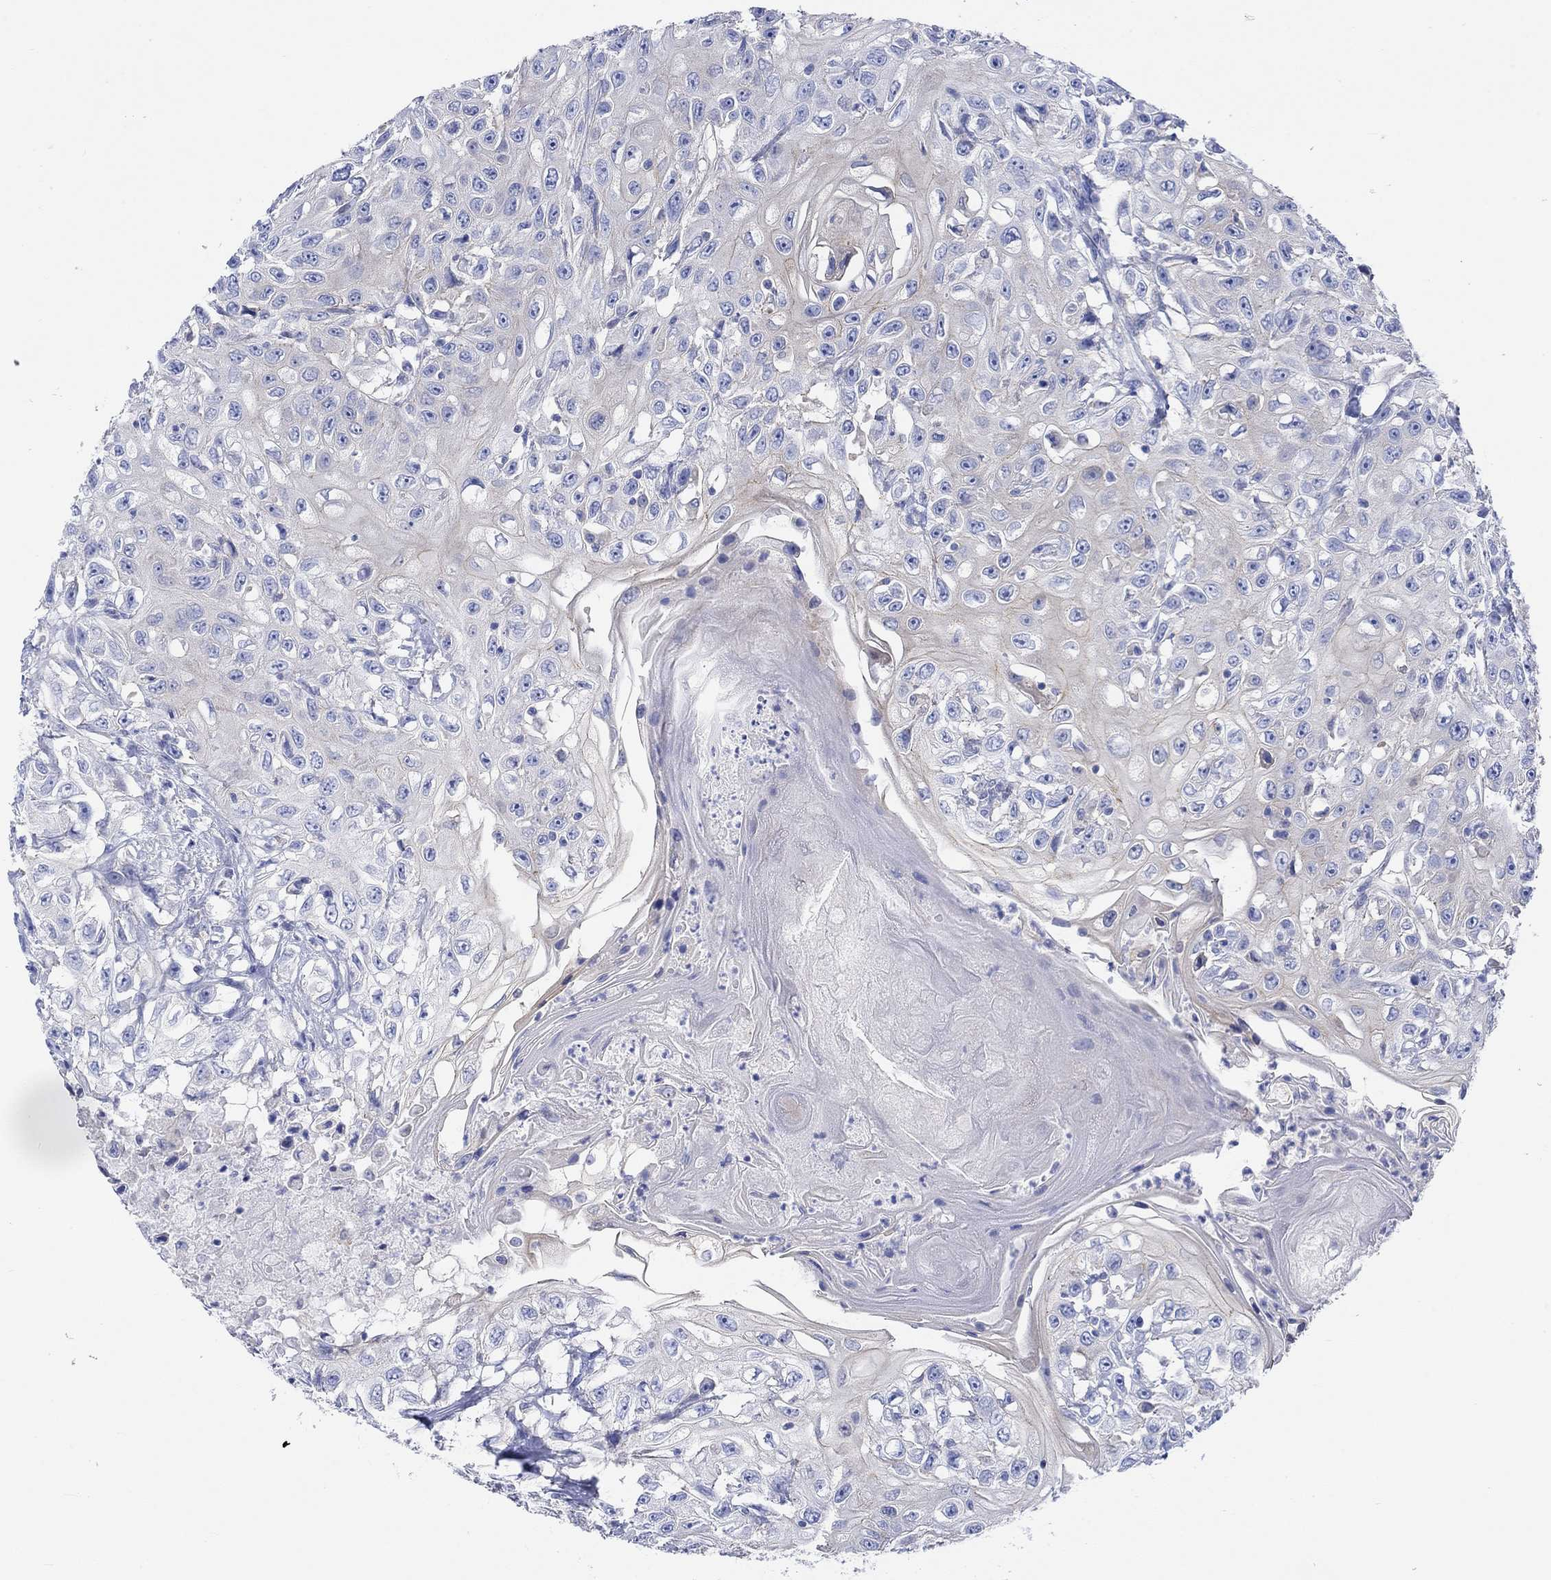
{"staining": {"intensity": "negative", "quantity": "none", "location": "none"}, "tissue": "urothelial cancer", "cell_type": "Tumor cells", "image_type": "cancer", "snomed": [{"axis": "morphology", "description": "Urothelial carcinoma, High grade"}, {"axis": "topography", "description": "Urinary bladder"}], "caption": "Immunohistochemistry image of urothelial cancer stained for a protein (brown), which displays no expression in tumor cells. Nuclei are stained in blue.", "gene": "REEP6", "patient": {"sex": "female", "age": 56}}